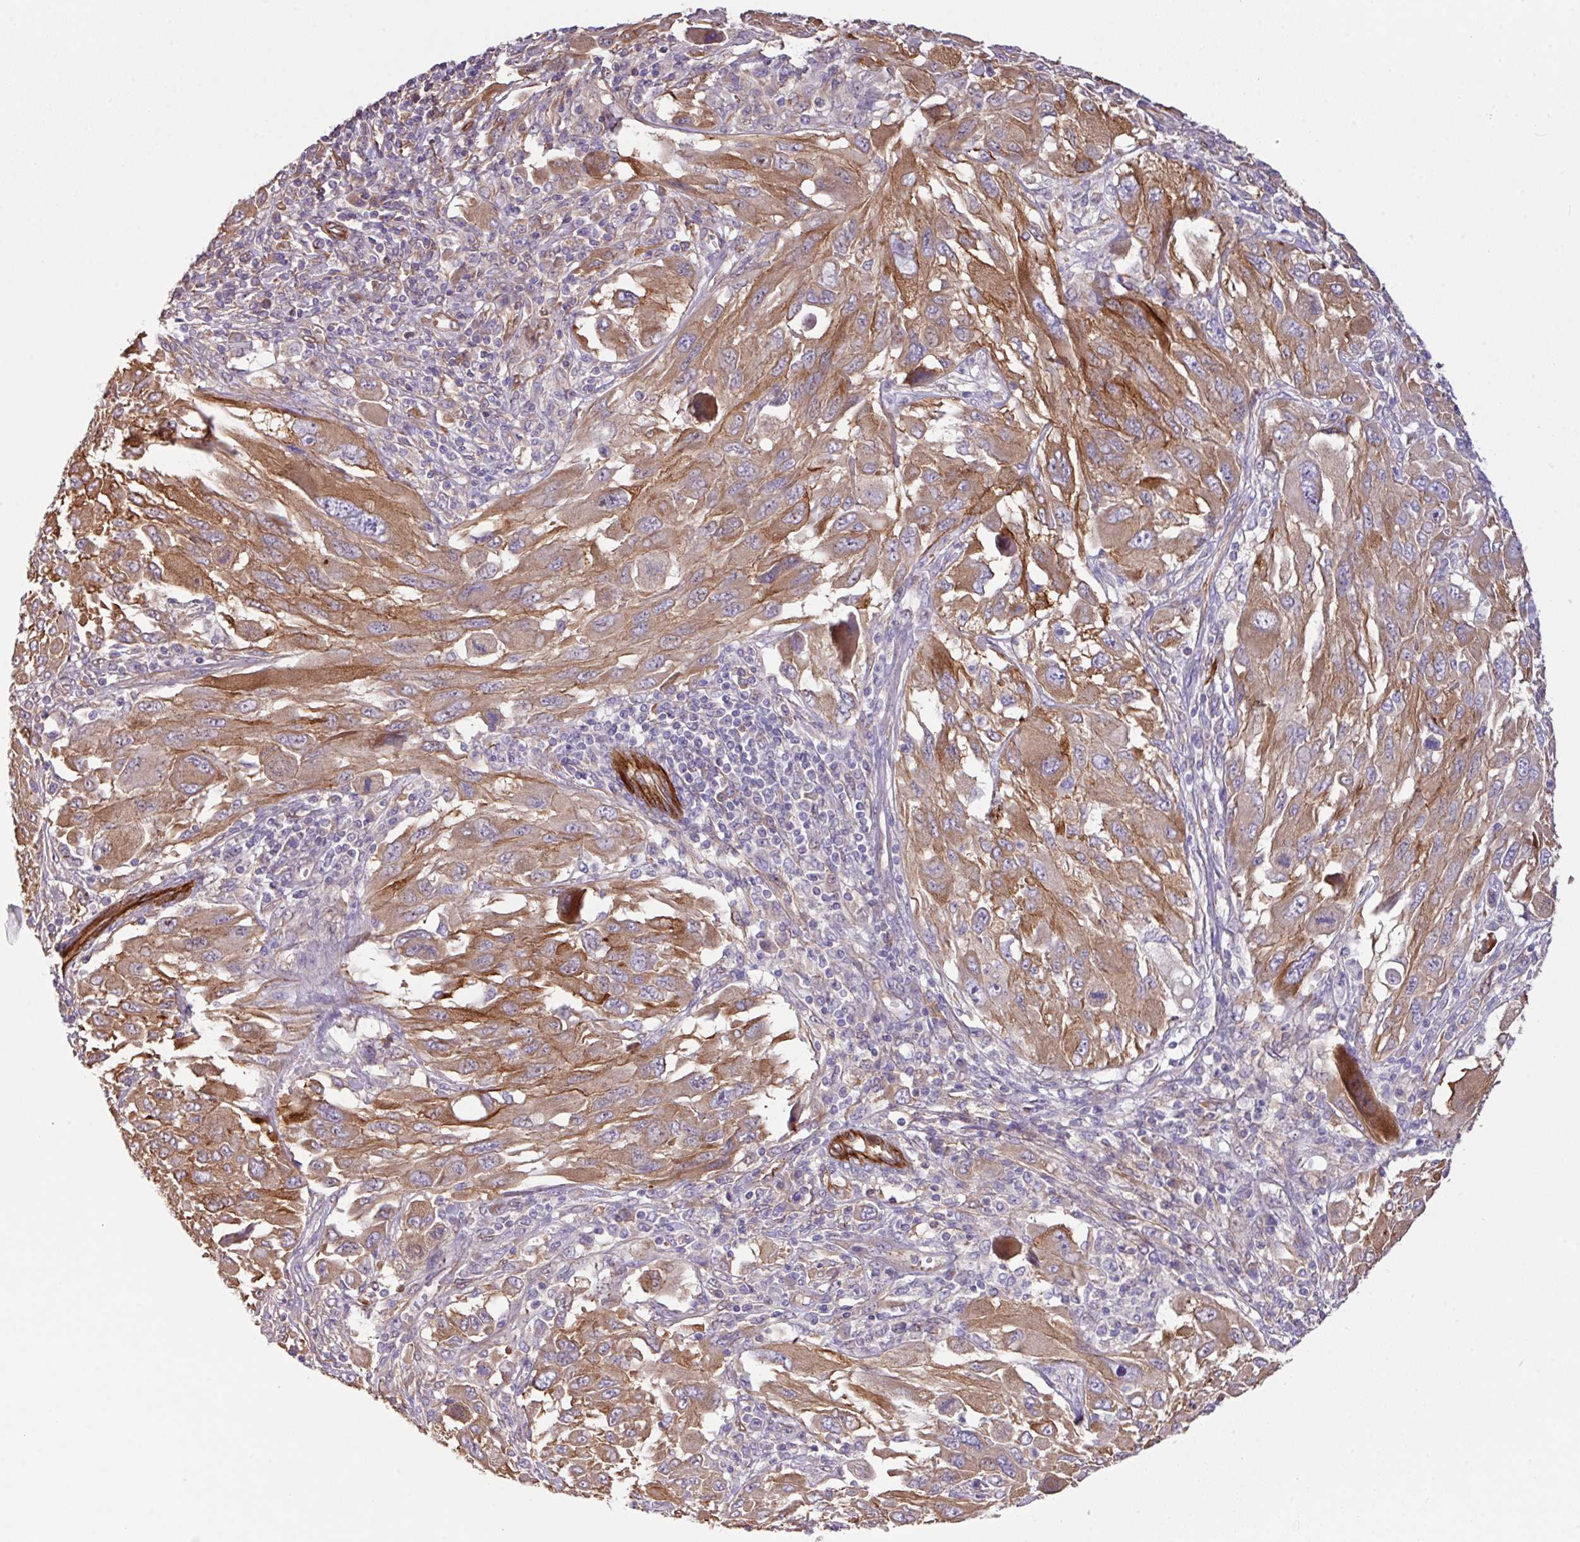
{"staining": {"intensity": "moderate", "quantity": ">75%", "location": "cytoplasmic/membranous"}, "tissue": "melanoma", "cell_type": "Tumor cells", "image_type": "cancer", "snomed": [{"axis": "morphology", "description": "Malignant melanoma, NOS"}, {"axis": "topography", "description": "Skin"}], "caption": "Tumor cells demonstrate medium levels of moderate cytoplasmic/membranous expression in about >75% of cells in human melanoma.", "gene": "LRRC53", "patient": {"sex": "female", "age": 91}}